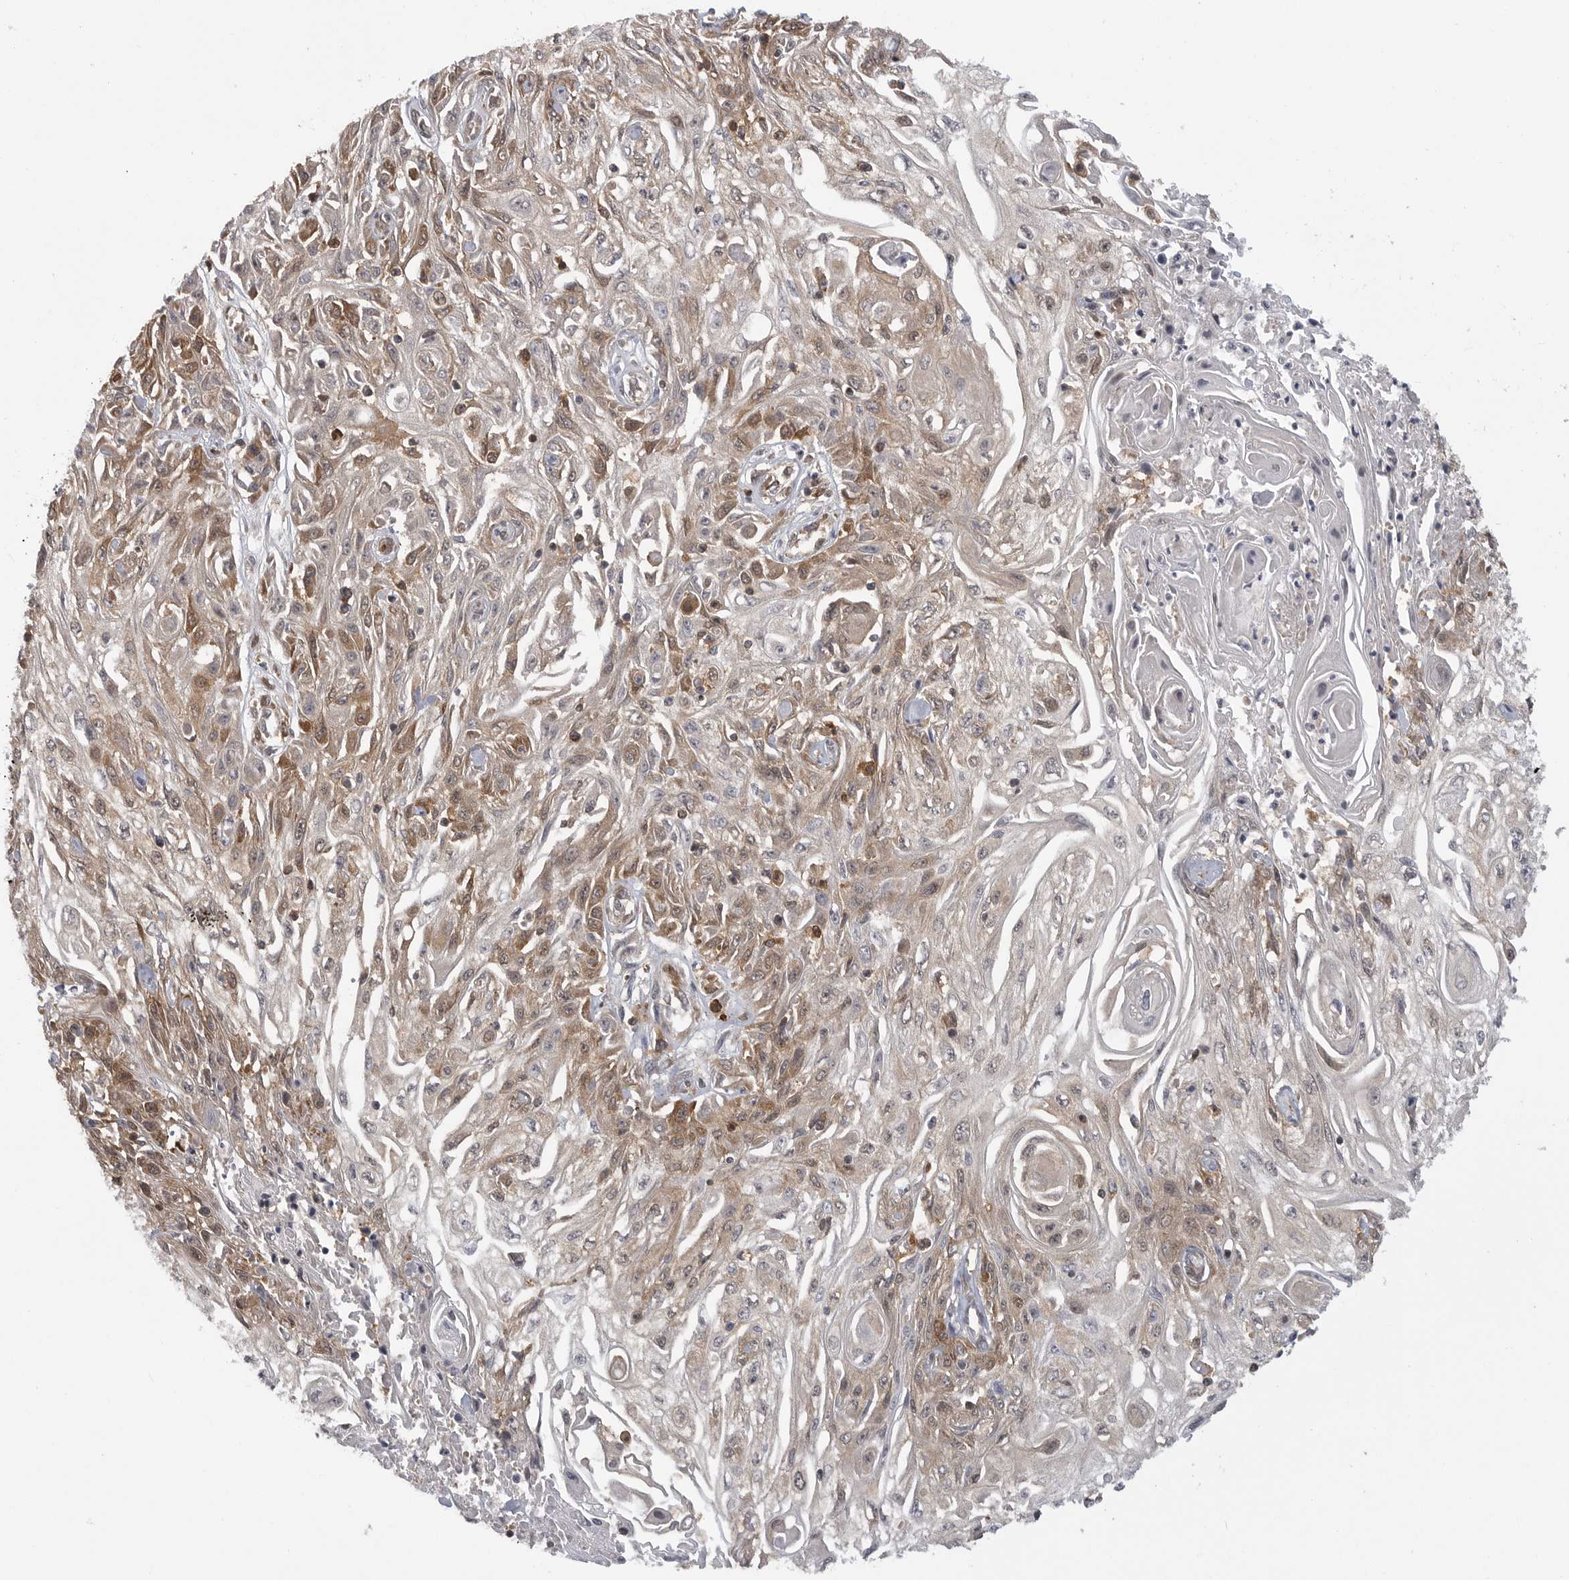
{"staining": {"intensity": "moderate", "quantity": ">75%", "location": "cytoplasmic/membranous"}, "tissue": "skin cancer", "cell_type": "Tumor cells", "image_type": "cancer", "snomed": [{"axis": "morphology", "description": "Squamous cell carcinoma, NOS"}, {"axis": "morphology", "description": "Squamous cell carcinoma, metastatic, NOS"}, {"axis": "topography", "description": "Skin"}, {"axis": "topography", "description": "Lymph node"}], "caption": "Protein expression analysis of human skin cancer (squamous cell carcinoma) reveals moderate cytoplasmic/membranous expression in approximately >75% of tumor cells. (brown staining indicates protein expression, while blue staining denotes nuclei).", "gene": "CACYBP", "patient": {"sex": "male", "age": 75}}